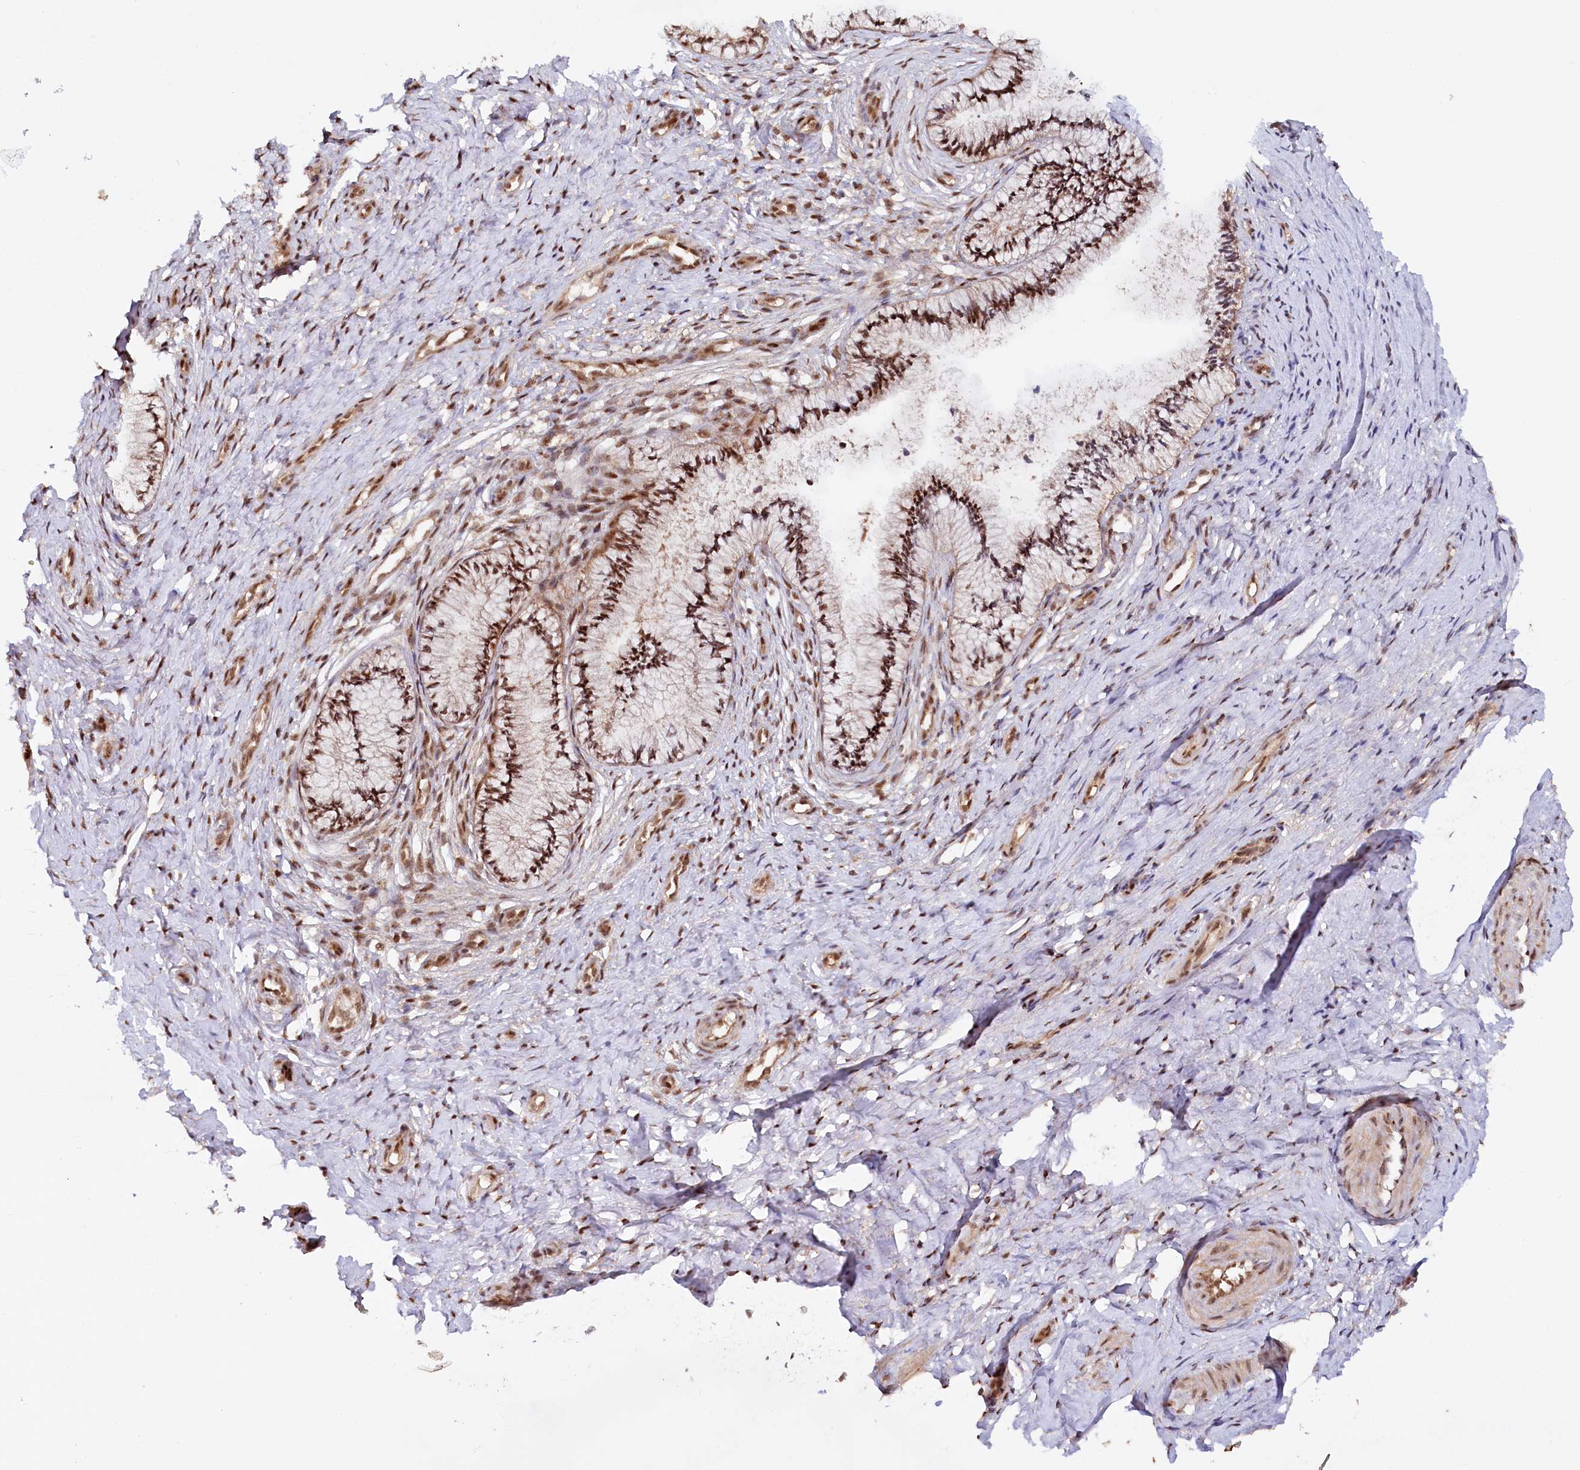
{"staining": {"intensity": "strong", "quantity": ">75%", "location": "nuclear"}, "tissue": "cervix", "cell_type": "Glandular cells", "image_type": "normal", "snomed": [{"axis": "morphology", "description": "Normal tissue, NOS"}, {"axis": "topography", "description": "Cervix"}], "caption": "A high-resolution image shows immunohistochemistry (IHC) staining of benign cervix, which displays strong nuclear staining in approximately >75% of glandular cells.", "gene": "CCDC65", "patient": {"sex": "female", "age": 36}}